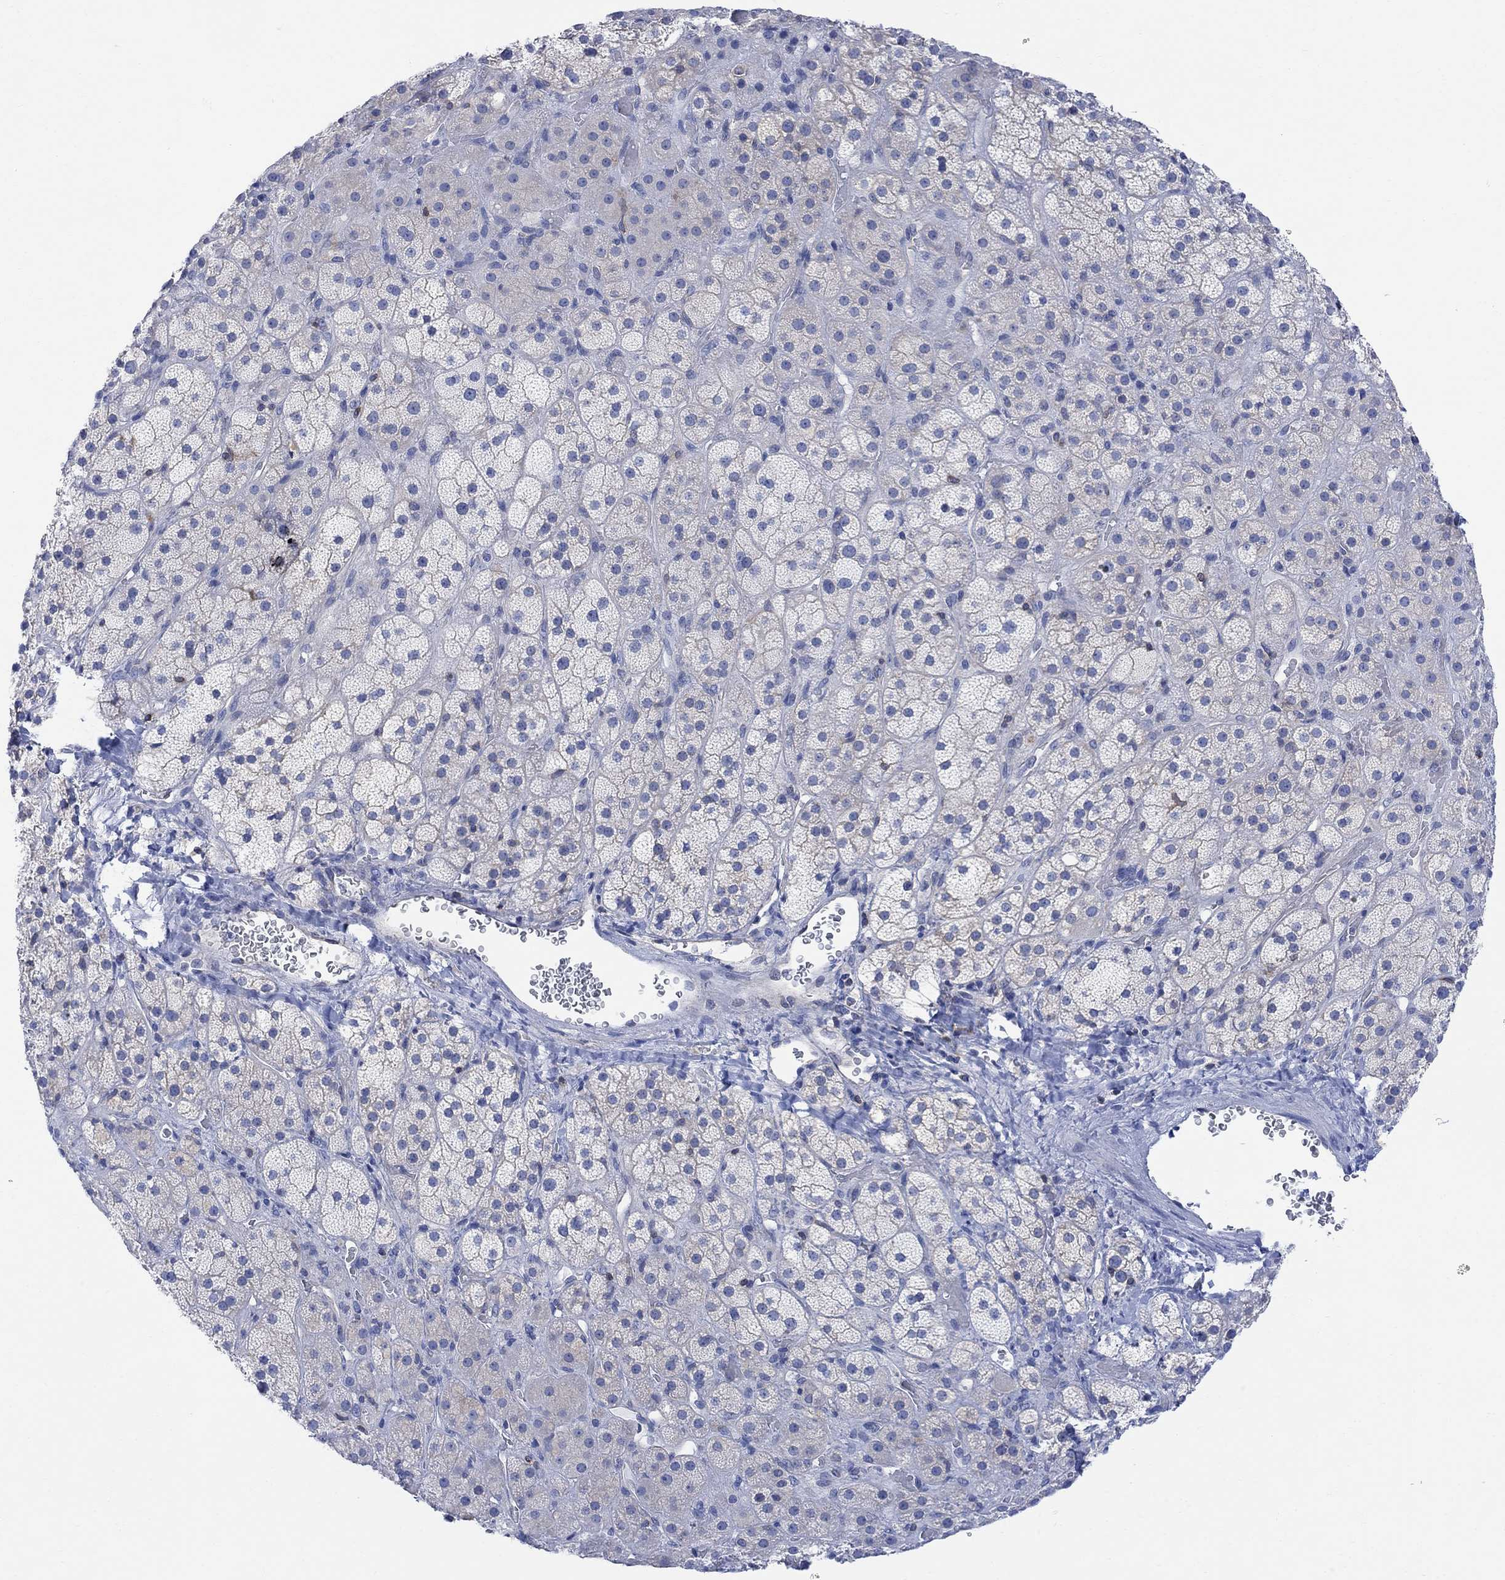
{"staining": {"intensity": "negative", "quantity": "none", "location": "none"}, "tissue": "adrenal gland", "cell_type": "Glandular cells", "image_type": "normal", "snomed": [{"axis": "morphology", "description": "Normal tissue, NOS"}, {"axis": "topography", "description": "Adrenal gland"}], "caption": "High power microscopy photomicrograph of an immunohistochemistry photomicrograph of benign adrenal gland, revealing no significant staining in glandular cells.", "gene": "GBP5", "patient": {"sex": "male", "age": 57}}